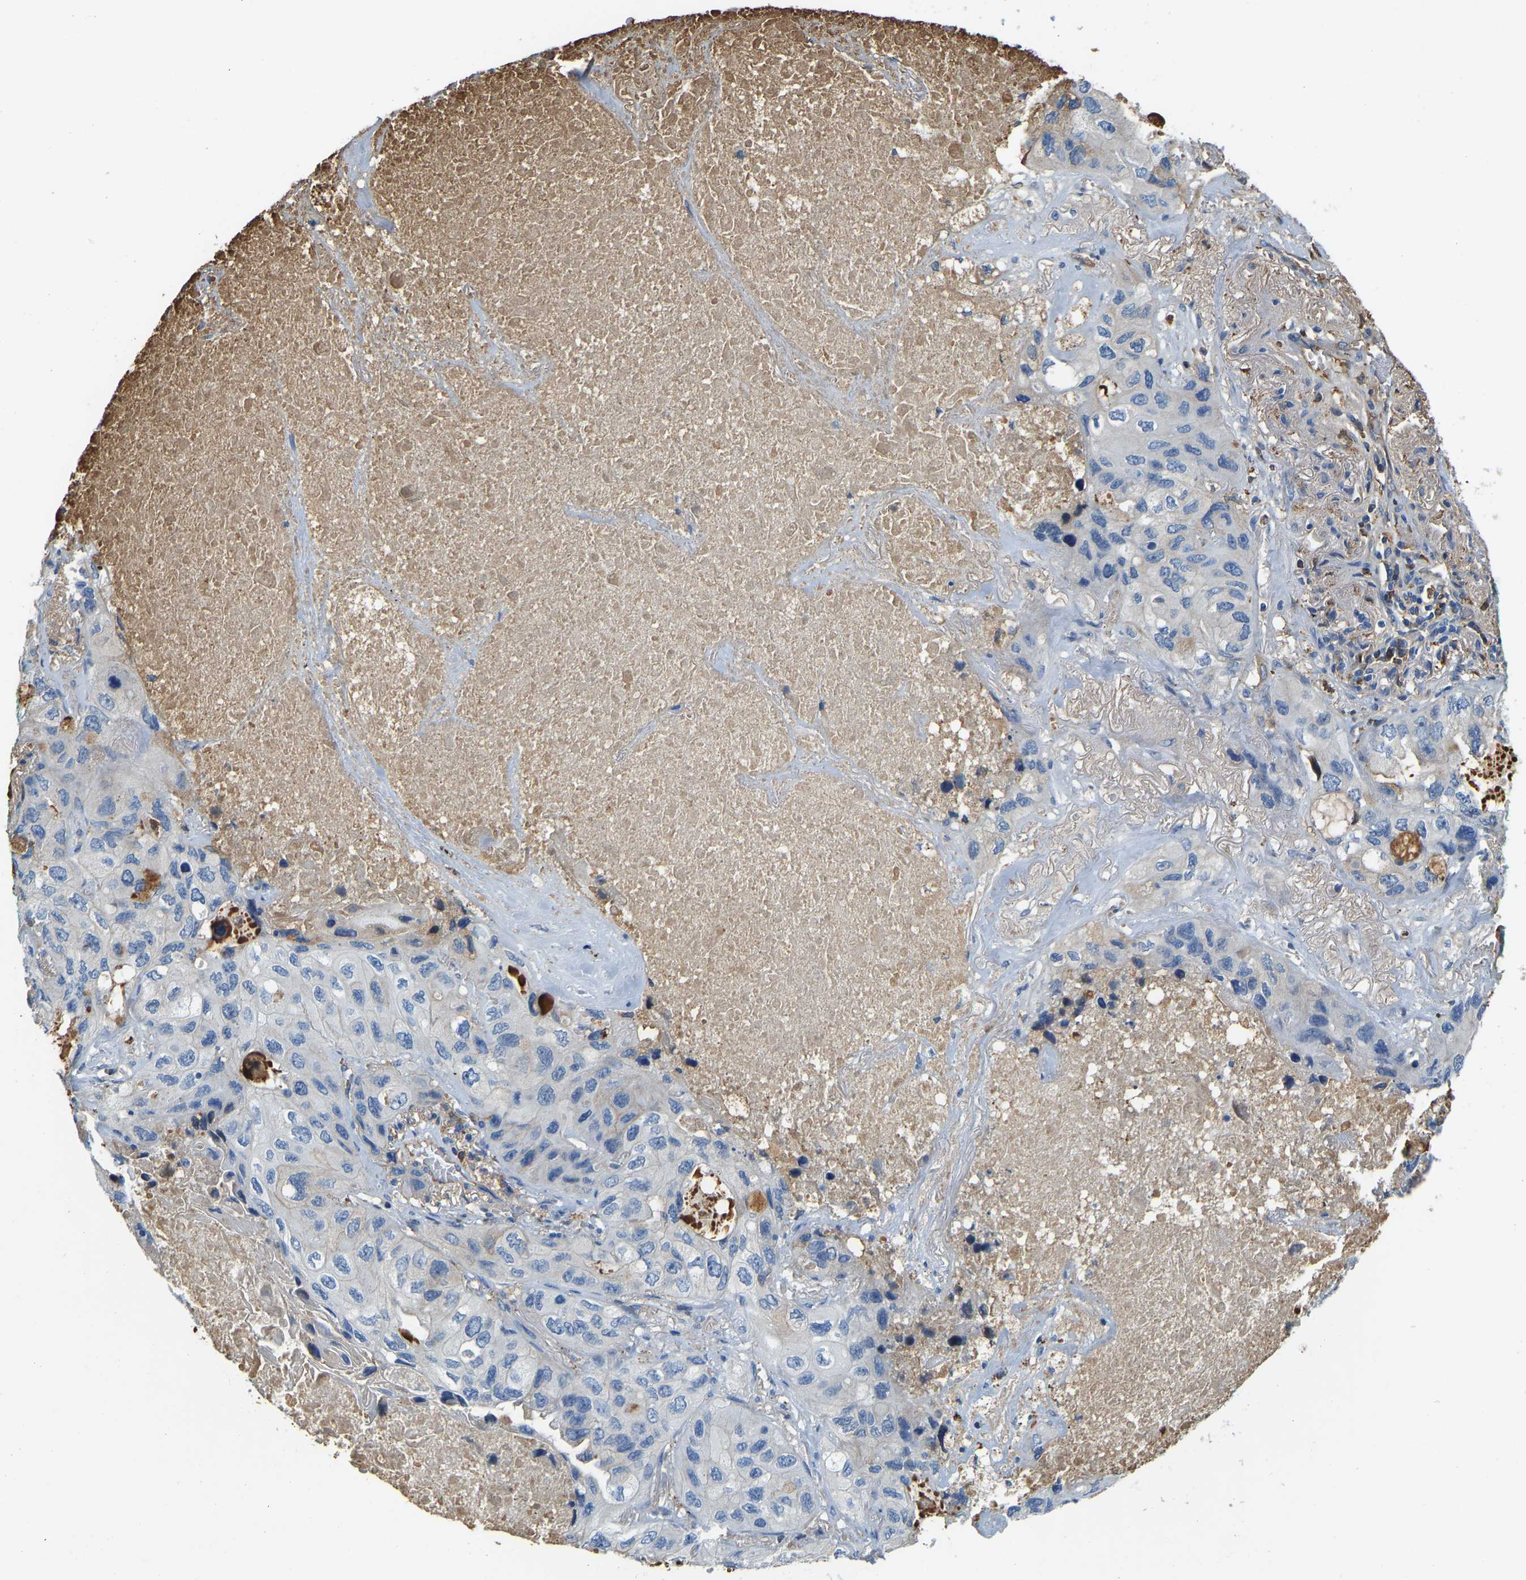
{"staining": {"intensity": "negative", "quantity": "none", "location": "none"}, "tissue": "lung cancer", "cell_type": "Tumor cells", "image_type": "cancer", "snomed": [{"axis": "morphology", "description": "Squamous cell carcinoma, NOS"}, {"axis": "topography", "description": "Lung"}], "caption": "Immunohistochemistry (IHC) photomicrograph of neoplastic tissue: lung cancer stained with DAB (3,3'-diaminobenzidine) shows no significant protein positivity in tumor cells.", "gene": "THBS4", "patient": {"sex": "female", "age": 73}}